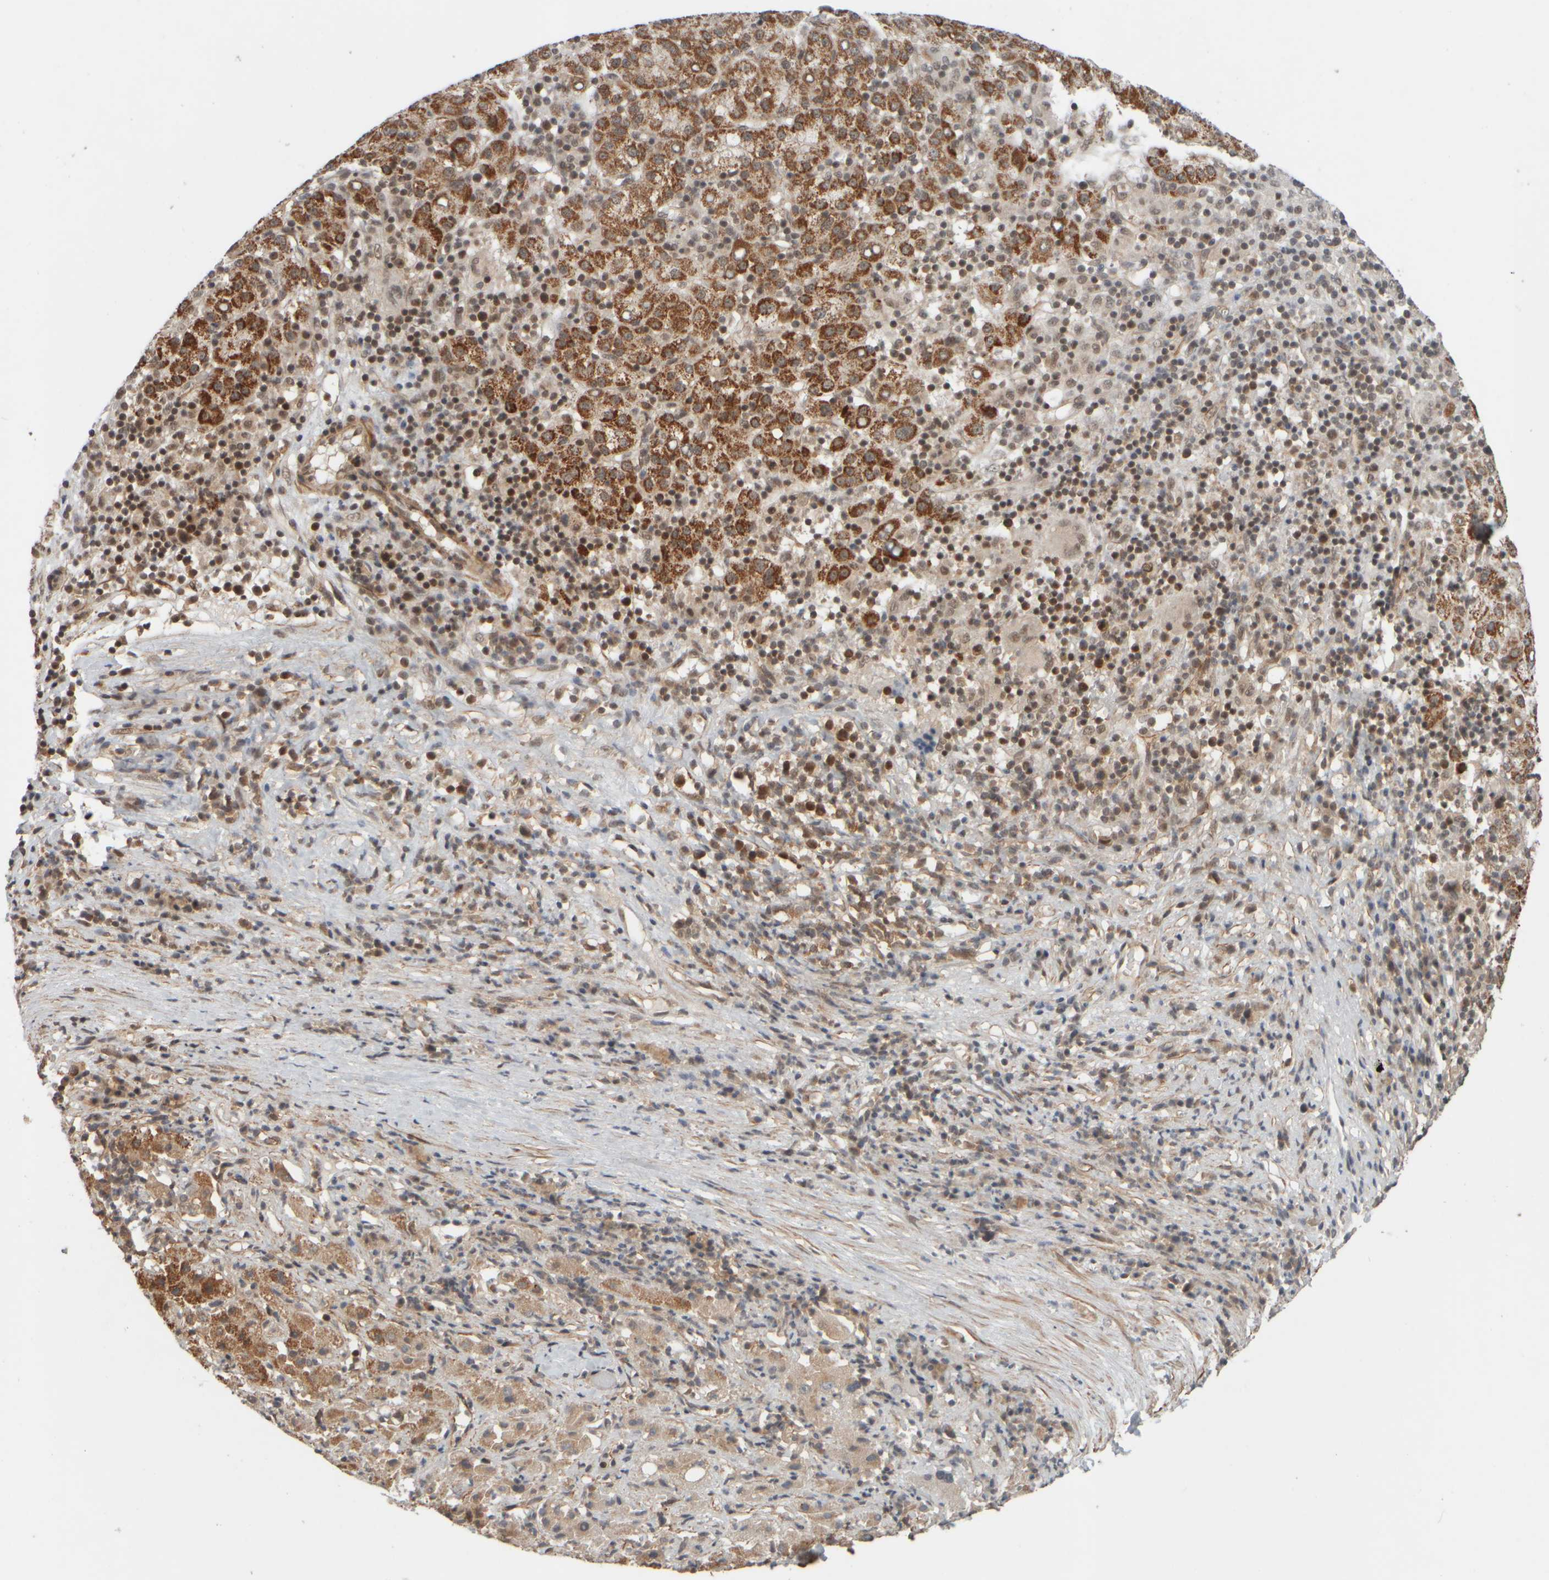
{"staining": {"intensity": "strong", "quantity": ">75%", "location": "cytoplasmic/membranous"}, "tissue": "liver cancer", "cell_type": "Tumor cells", "image_type": "cancer", "snomed": [{"axis": "morphology", "description": "Carcinoma, Hepatocellular, NOS"}, {"axis": "topography", "description": "Liver"}], "caption": "Immunohistochemical staining of hepatocellular carcinoma (liver) shows high levels of strong cytoplasmic/membranous protein staining in approximately >75% of tumor cells.", "gene": "SYNRG", "patient": {"sex": "female", "age": 58}}